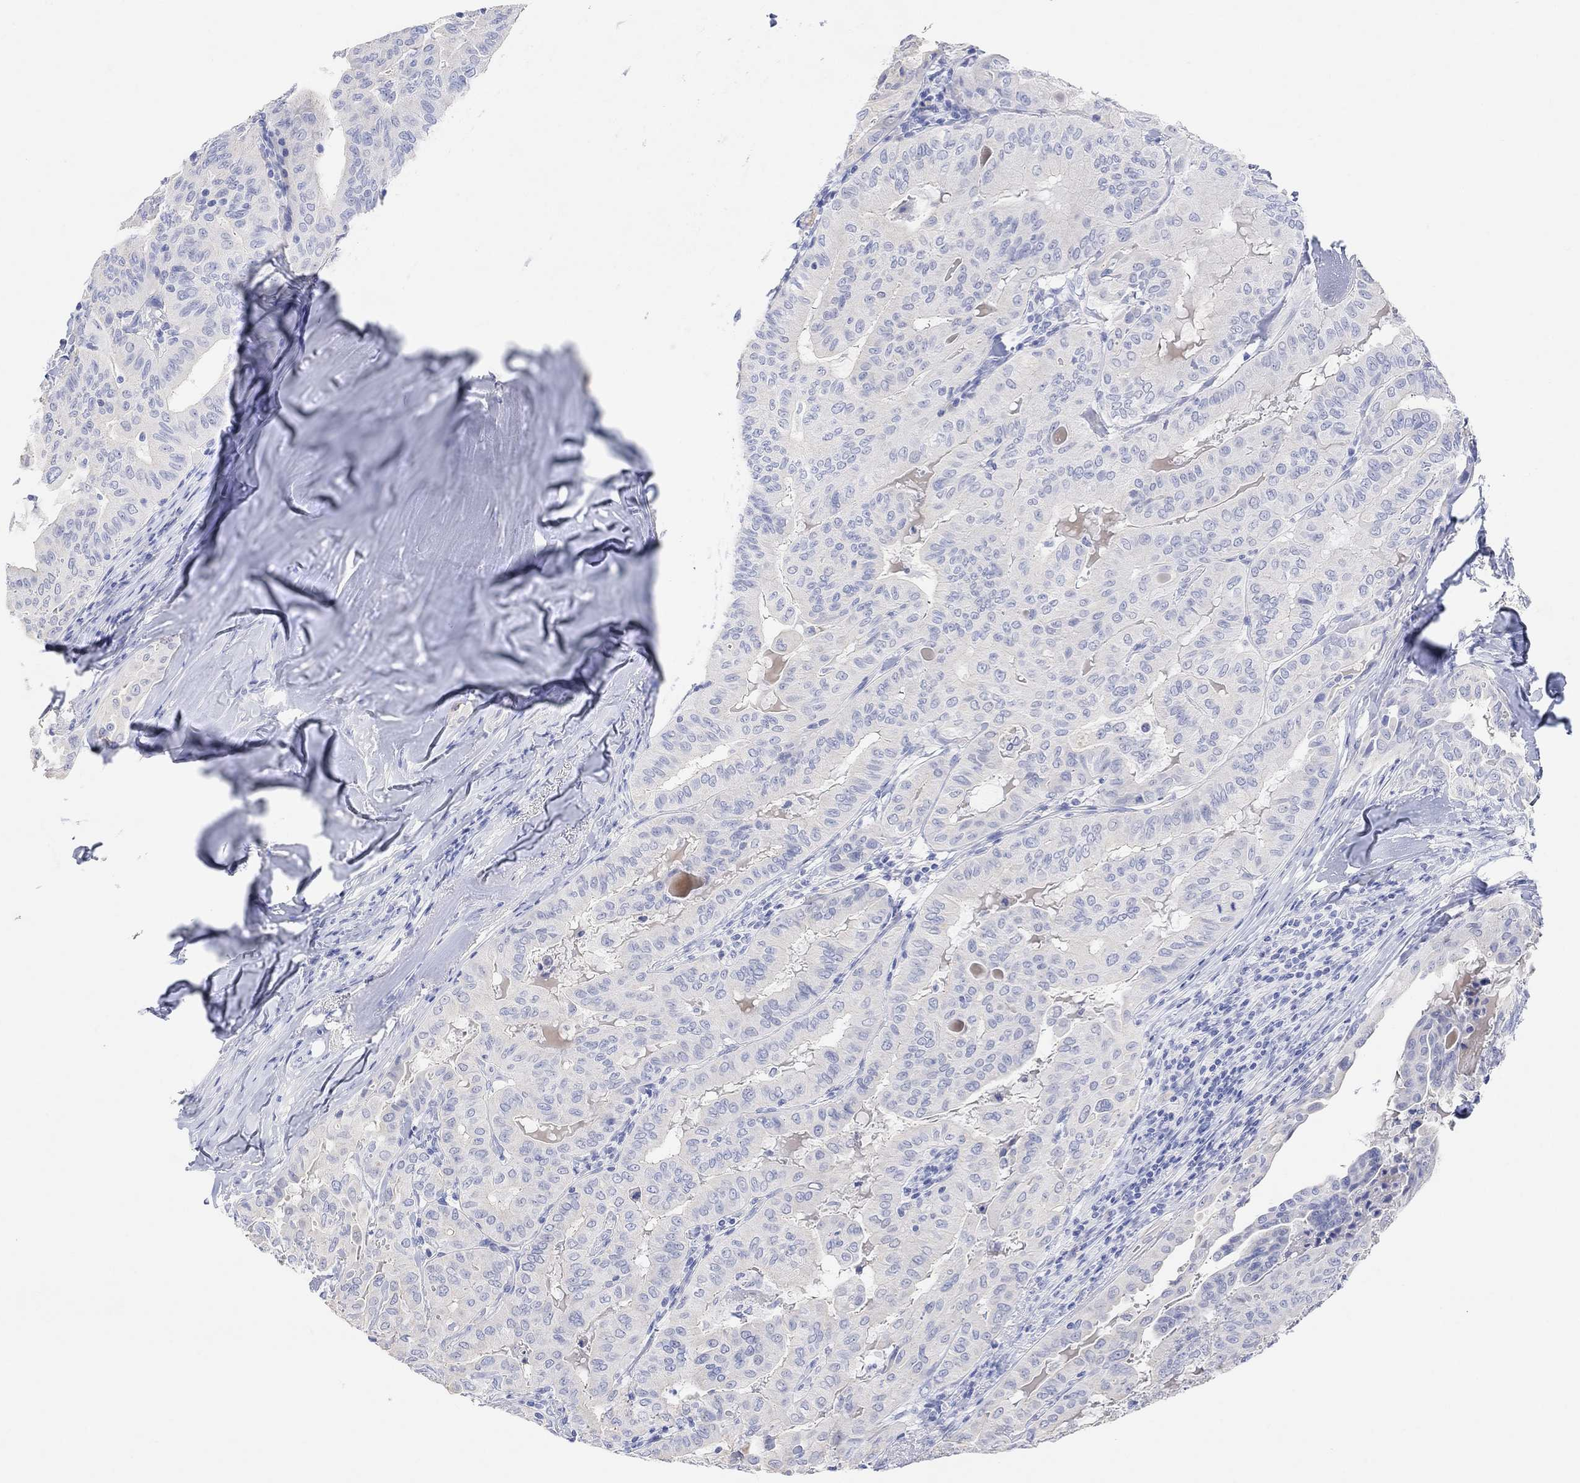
{"staining": {"intensity": "negative", "quantity": "none", "location": "none"}, "tissue": "thyroid cancer", "cell_type": "Tumor cells", "image_type": "cancer", "snomed": [{"axis": "morphology", "description": "Papillary adenocarcinoma, NOS"}, {"axis": "topography", "description": "Thyroid gland"}], "caption": "A histopathology image of human thyroid papillary adenocarcinoma is negative for staining in tumor cells.", "gene": "TYR", "patient": {"sex": "female", "age": 68}}